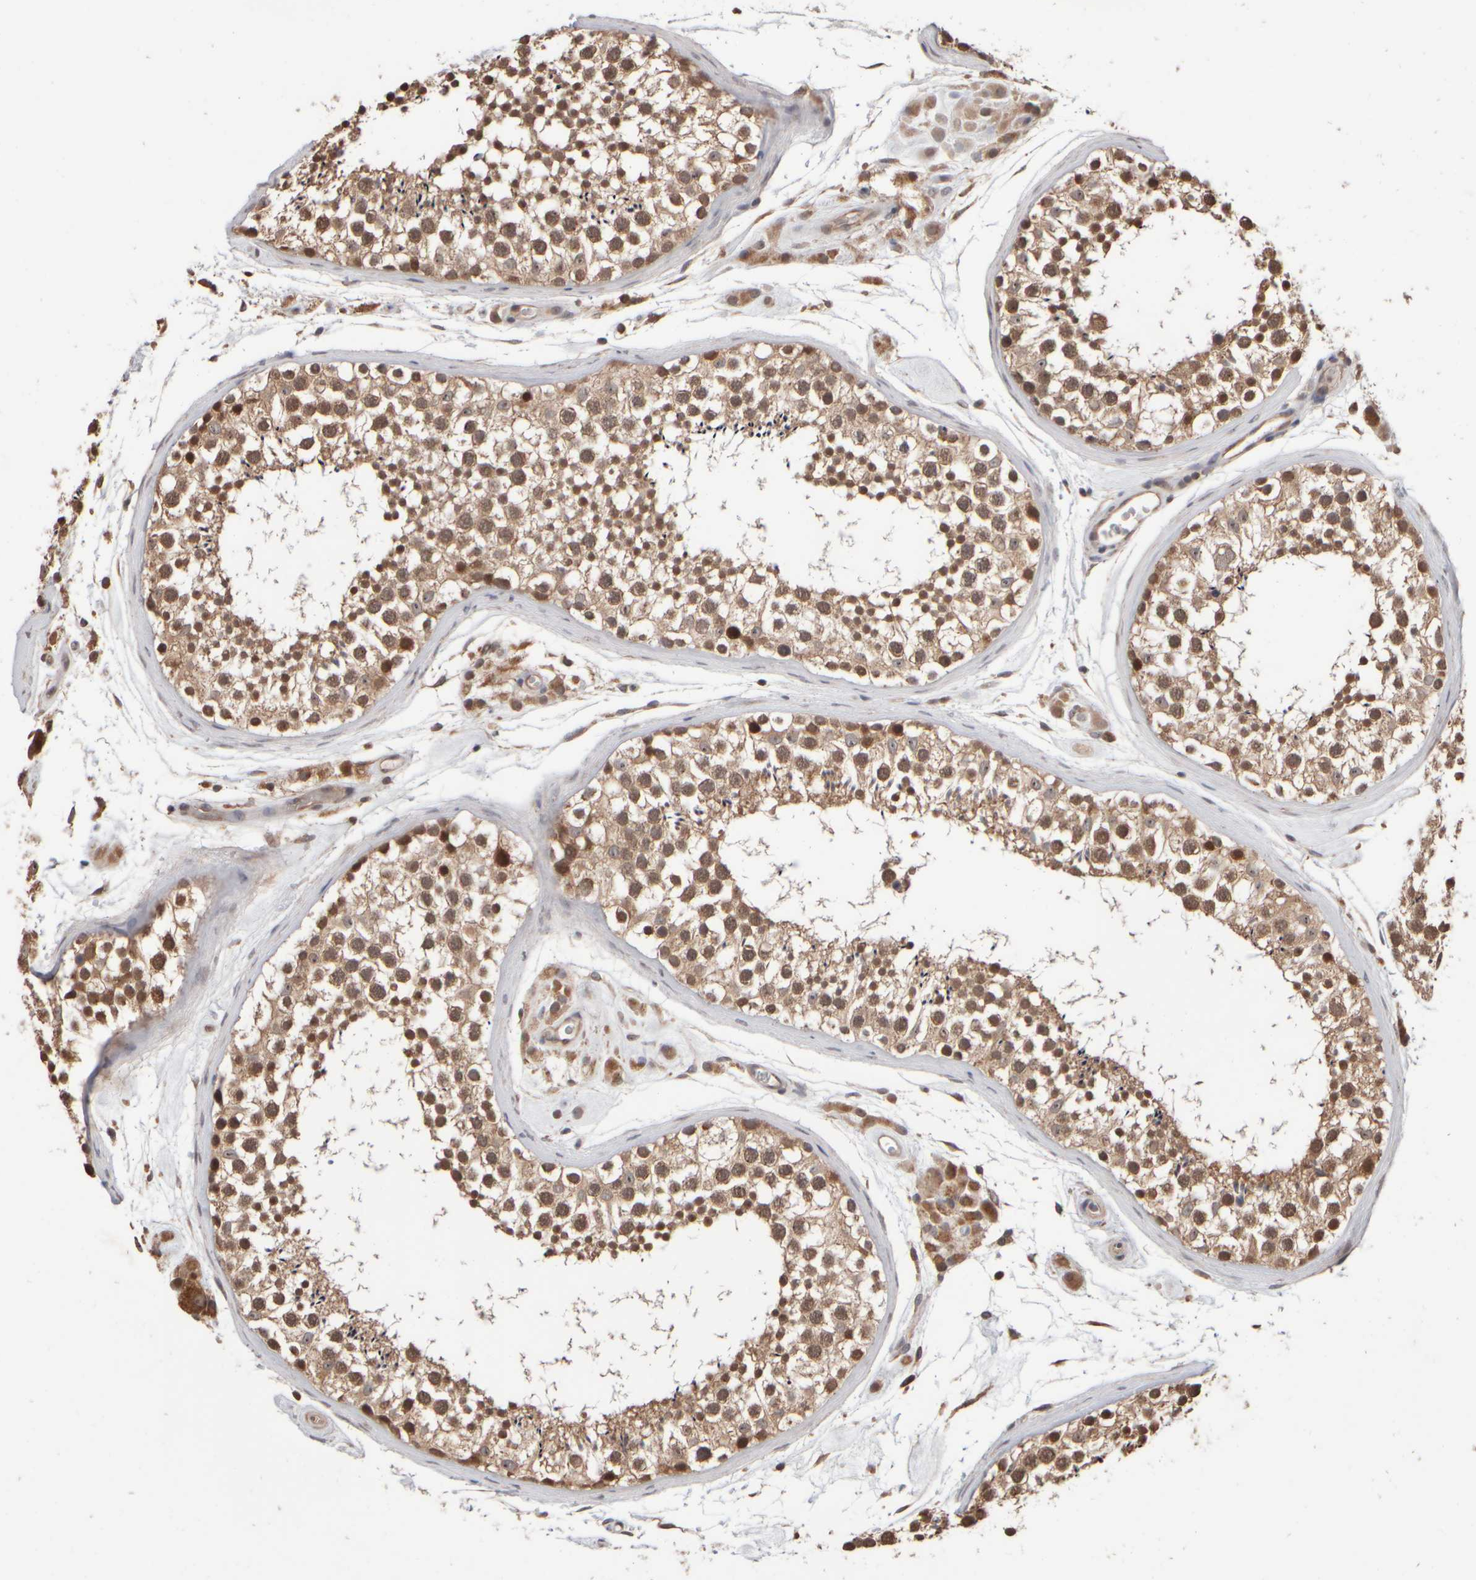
{"staining": {"intensity": "moderate", "quantity": ">75%", "location": "cytoplasmic/membranous"}, "tissue": "testis", "cell_type": "Cells in seminiferous ducts", "image_type": "normal", "snomed": [{"axis": "morphology", "description": "Normal tissue, NOS"}, {"axis": "topography", "description": "Testis"}], "caption": "High-magnification brightfield microscopy of unremarkable testis stained with DAB (3,3'-diaminobenzidine) (brown) and counterstained with hematoxylin (blue). cells in seminiferous ducts exhibit moderate cytoplasmic/membranous staining is seen in approximately>75% of cells.", "gene": "ABHD11", "patient": {"sex": "male", "age": 46}}